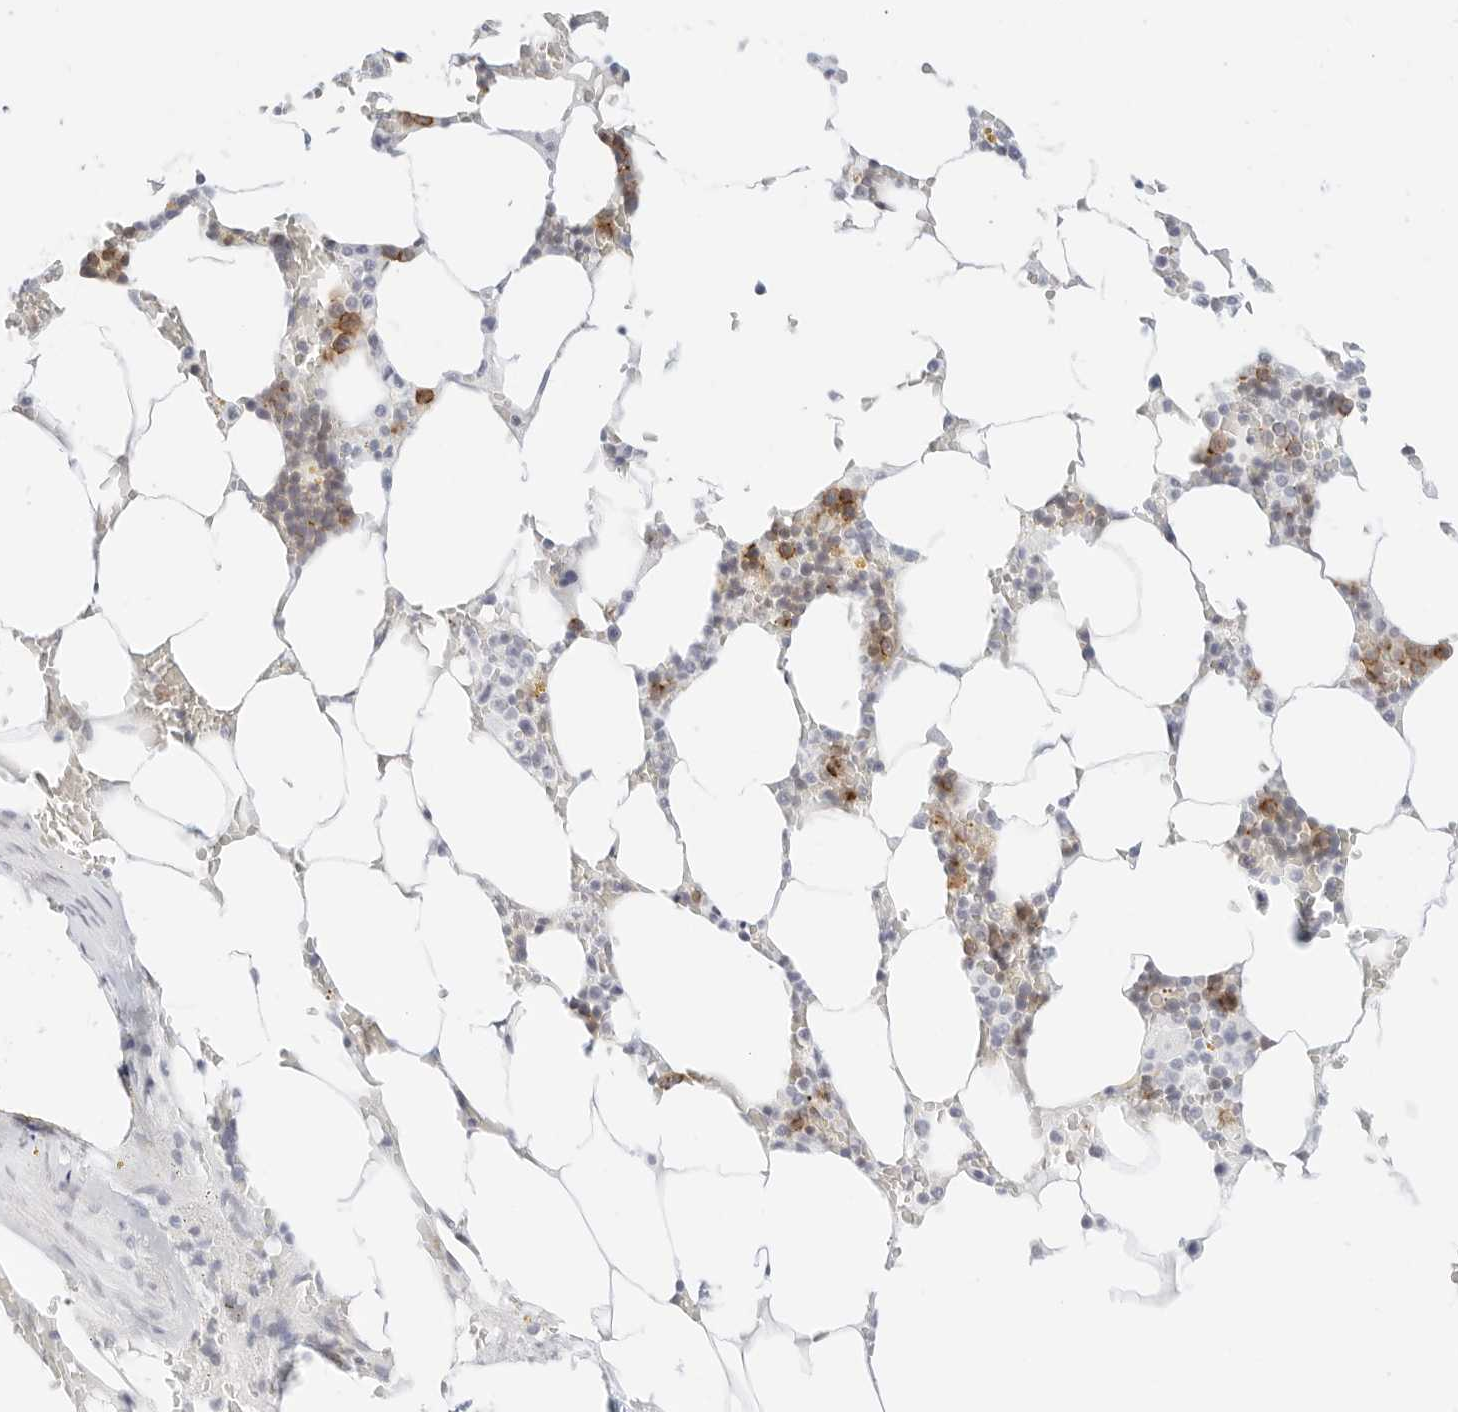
{"staining": {"intensity": "moderate", "quantity": "<25%", "location": "cytoplasmic/membranous"}, "tissue": "bone marrow", "cell_type": "Hematopoietic cells", "image_type": "normal", "snomed": [{"axis": "morphology", "description": "Normal tissue, NOS"}, {"axis": "topography", "description": "Bone marrow"}], "caption": "Human bone marrow stained for a protein (brown) demonstrates moderate cytoplasmic/membranous positive positivity in about <25% of hematopoietic cells.", "gene": "CDH1", "patient": {"sex": "male", "age": 70}}